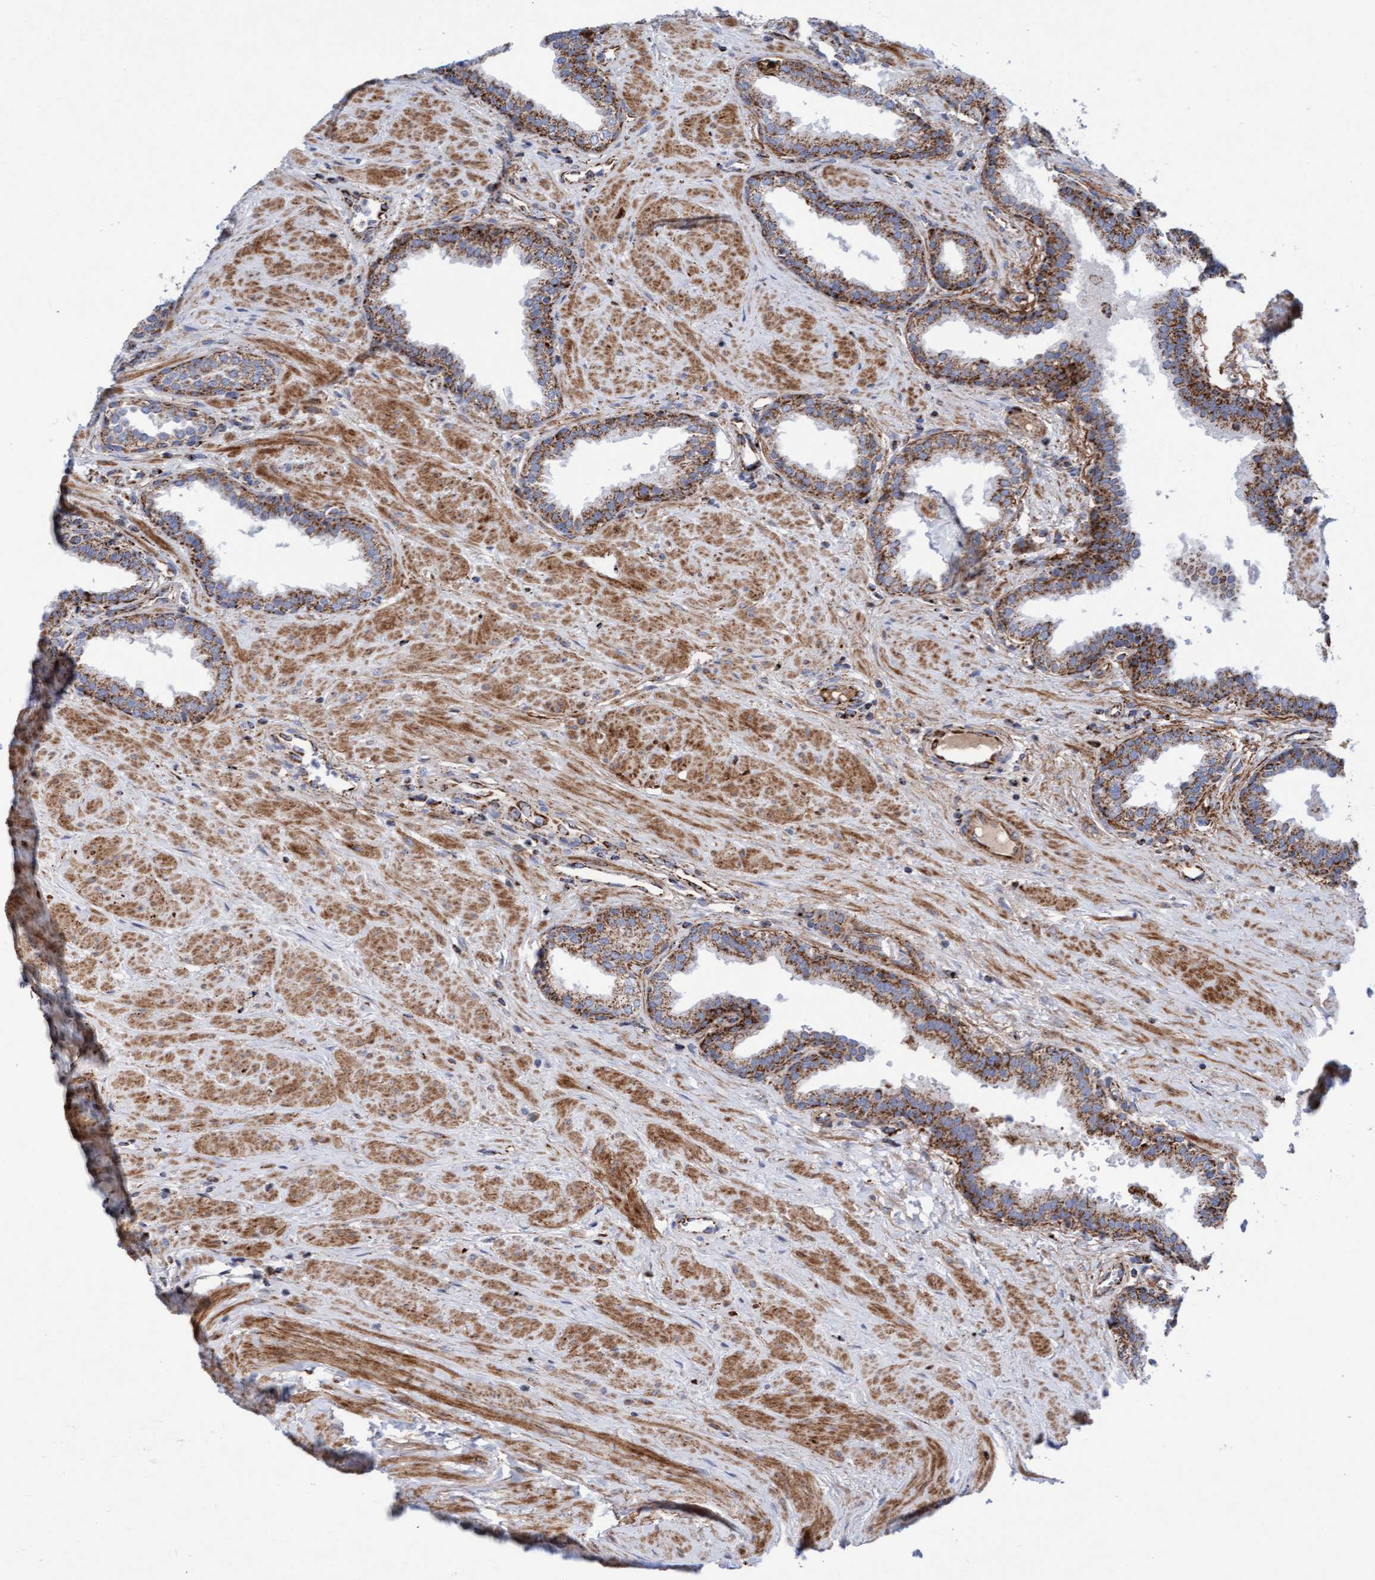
{"staining": {"intensity": "moderate", "quantity": ">75%", "location": "cytoplasmic/membranous"}, "tissue": "prostate", "cell_type": "Glandular cells", "image_type": "normal", "snomed": [{"axis": "morphology", "description": "Normal tissue, NOS"}, {"axis": "topography", "description": "Prostate"}], "caption": "Immunohistochemistry of unremarkable prostate demonstrates medium levels of moderate cytoplasmic/membranous staining in about >75% of glandular cells.", "gene": "GGTA1", "patient": {"sex": "male", "age": 51}}